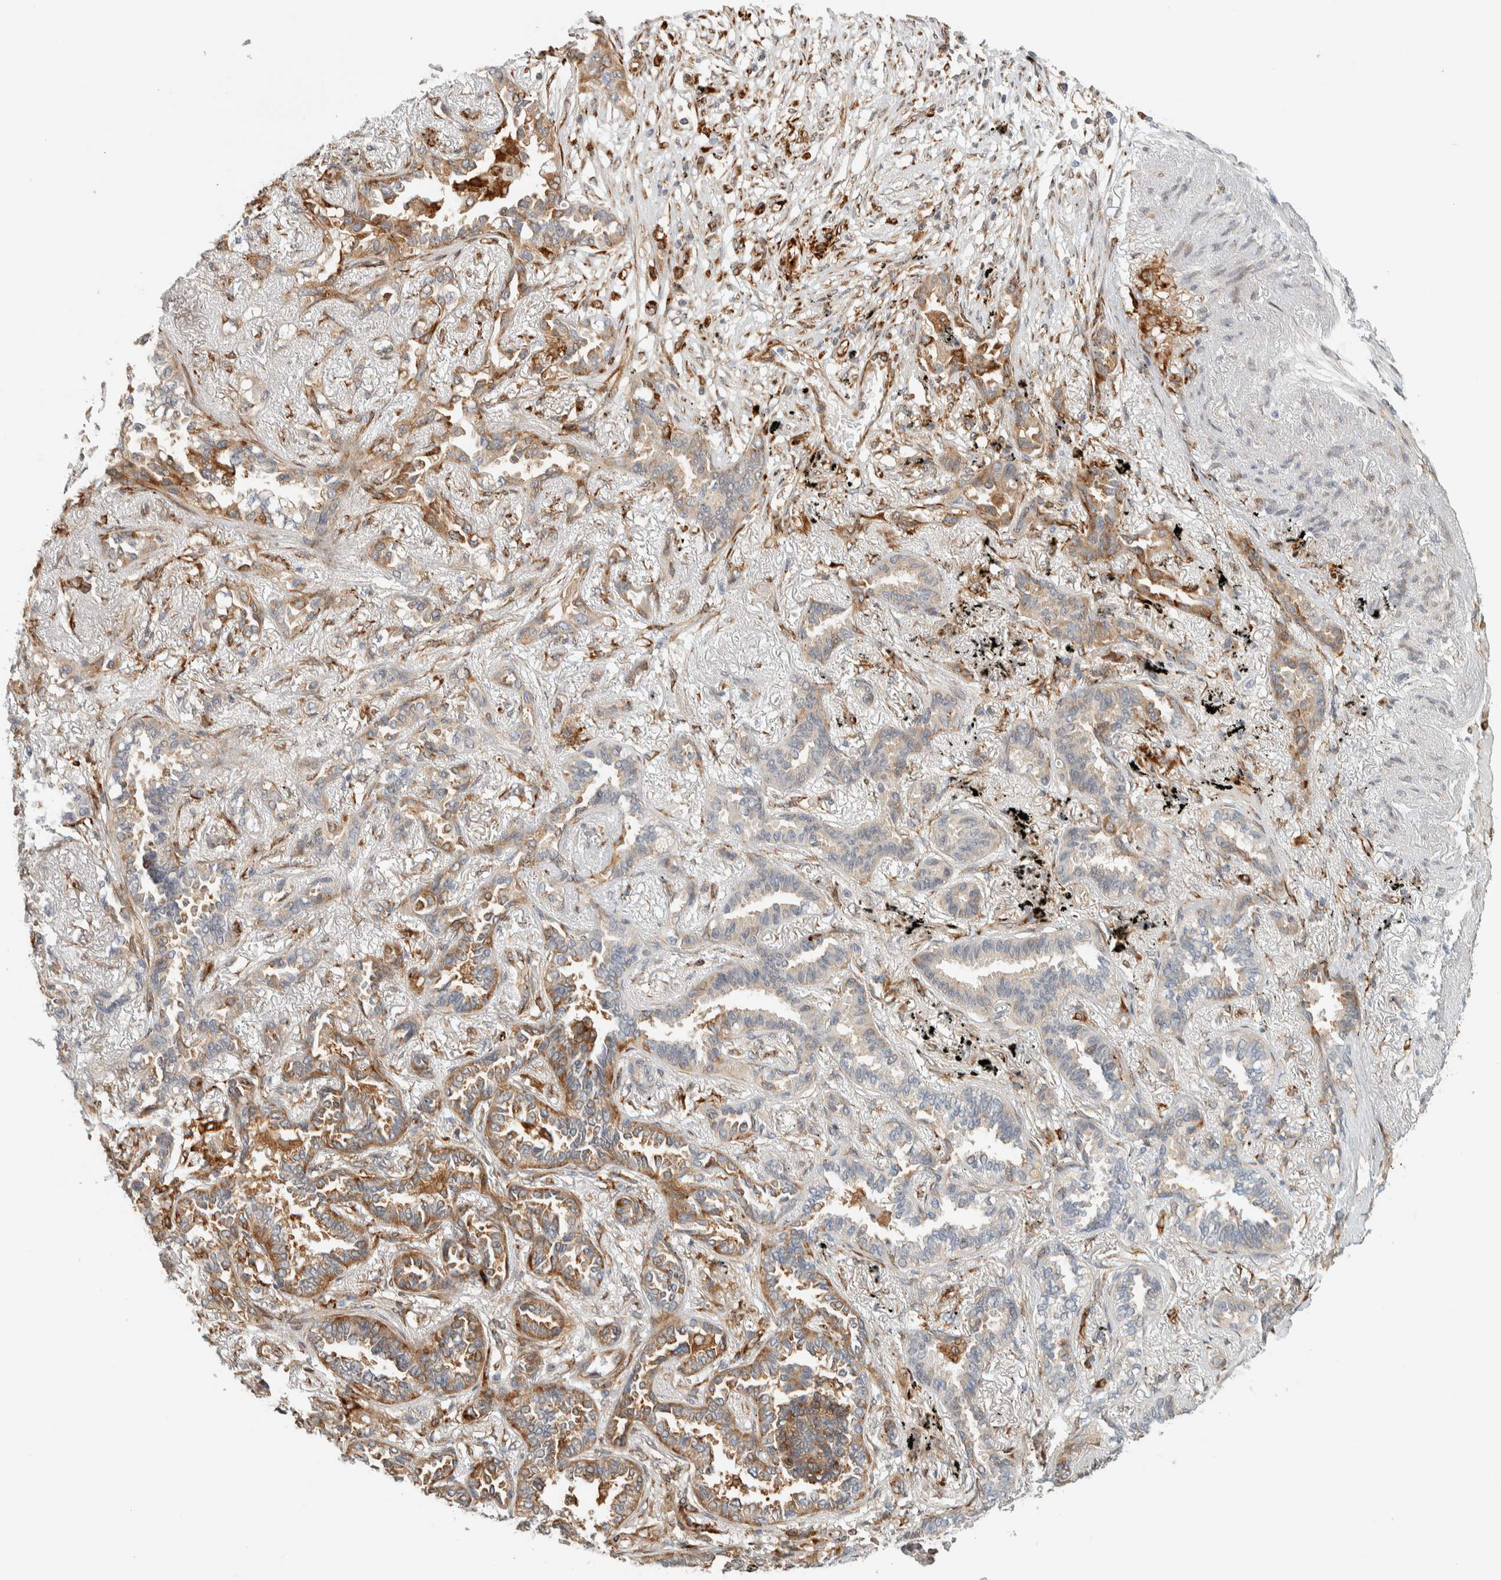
{"staining": {"intensity": "moderate", "quantity": "25%-75%", "location": "cytoplasmic/membranous"}, "tissue": "lung cancer", "cell_type": "Tumor cells", "image_type": "cancer", "snomed": [{"axis": "morphology", "description": "Adenocarcinoma, NOS"}, {"axis": "topography", "description": "Lung"}], "caption": "IHC micrograph of adenocarcinoma (lung) stained for a protein (brown), which displays medium levels of moderate cytoplasmic/membranous positivity in about 25%-75% of tumor cells.", "gene": "LLGL2", "patient": {"sex": "male", "age": 59}}